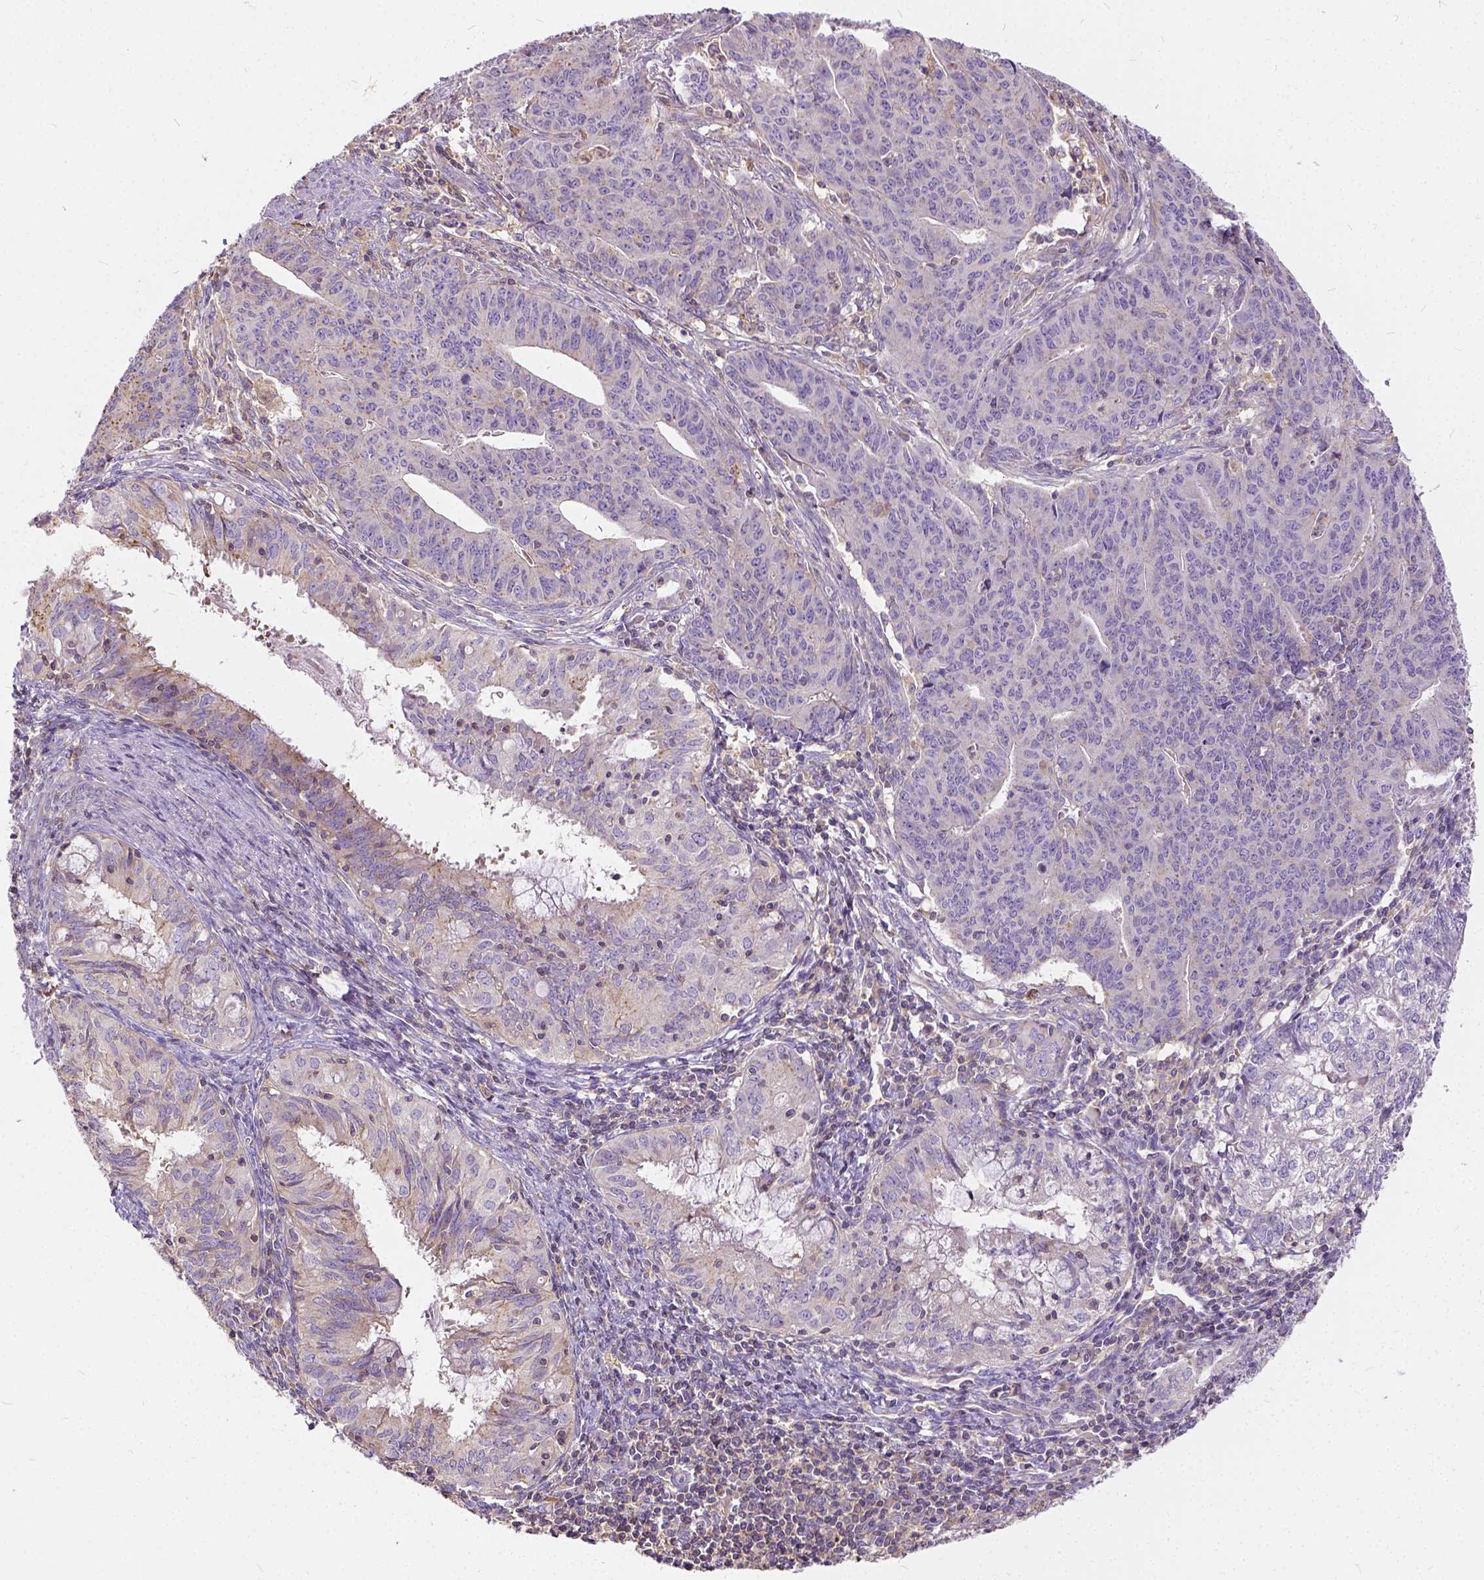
{"staining": {"intensity": "negative", "quantity": "none", "location": "none"}, "tissue": "endometrial cancer", "cell_type": "Tumor cells", "image_type": "cancer", "snomed": [{"axis": "morphology", "description": "Adenocarcinoma, NOS"}, {"axis": "topography", "description": "Endometrium"}], "caption": "Immunohistochemical staining of human adenocarcinoma (endometrial) displays no significant expression in tumor cells. (DAB immunohistochemistry (IHC), high magnification).", "gene": "CADM4", "patient": {"sex": "female", "age": 59}}